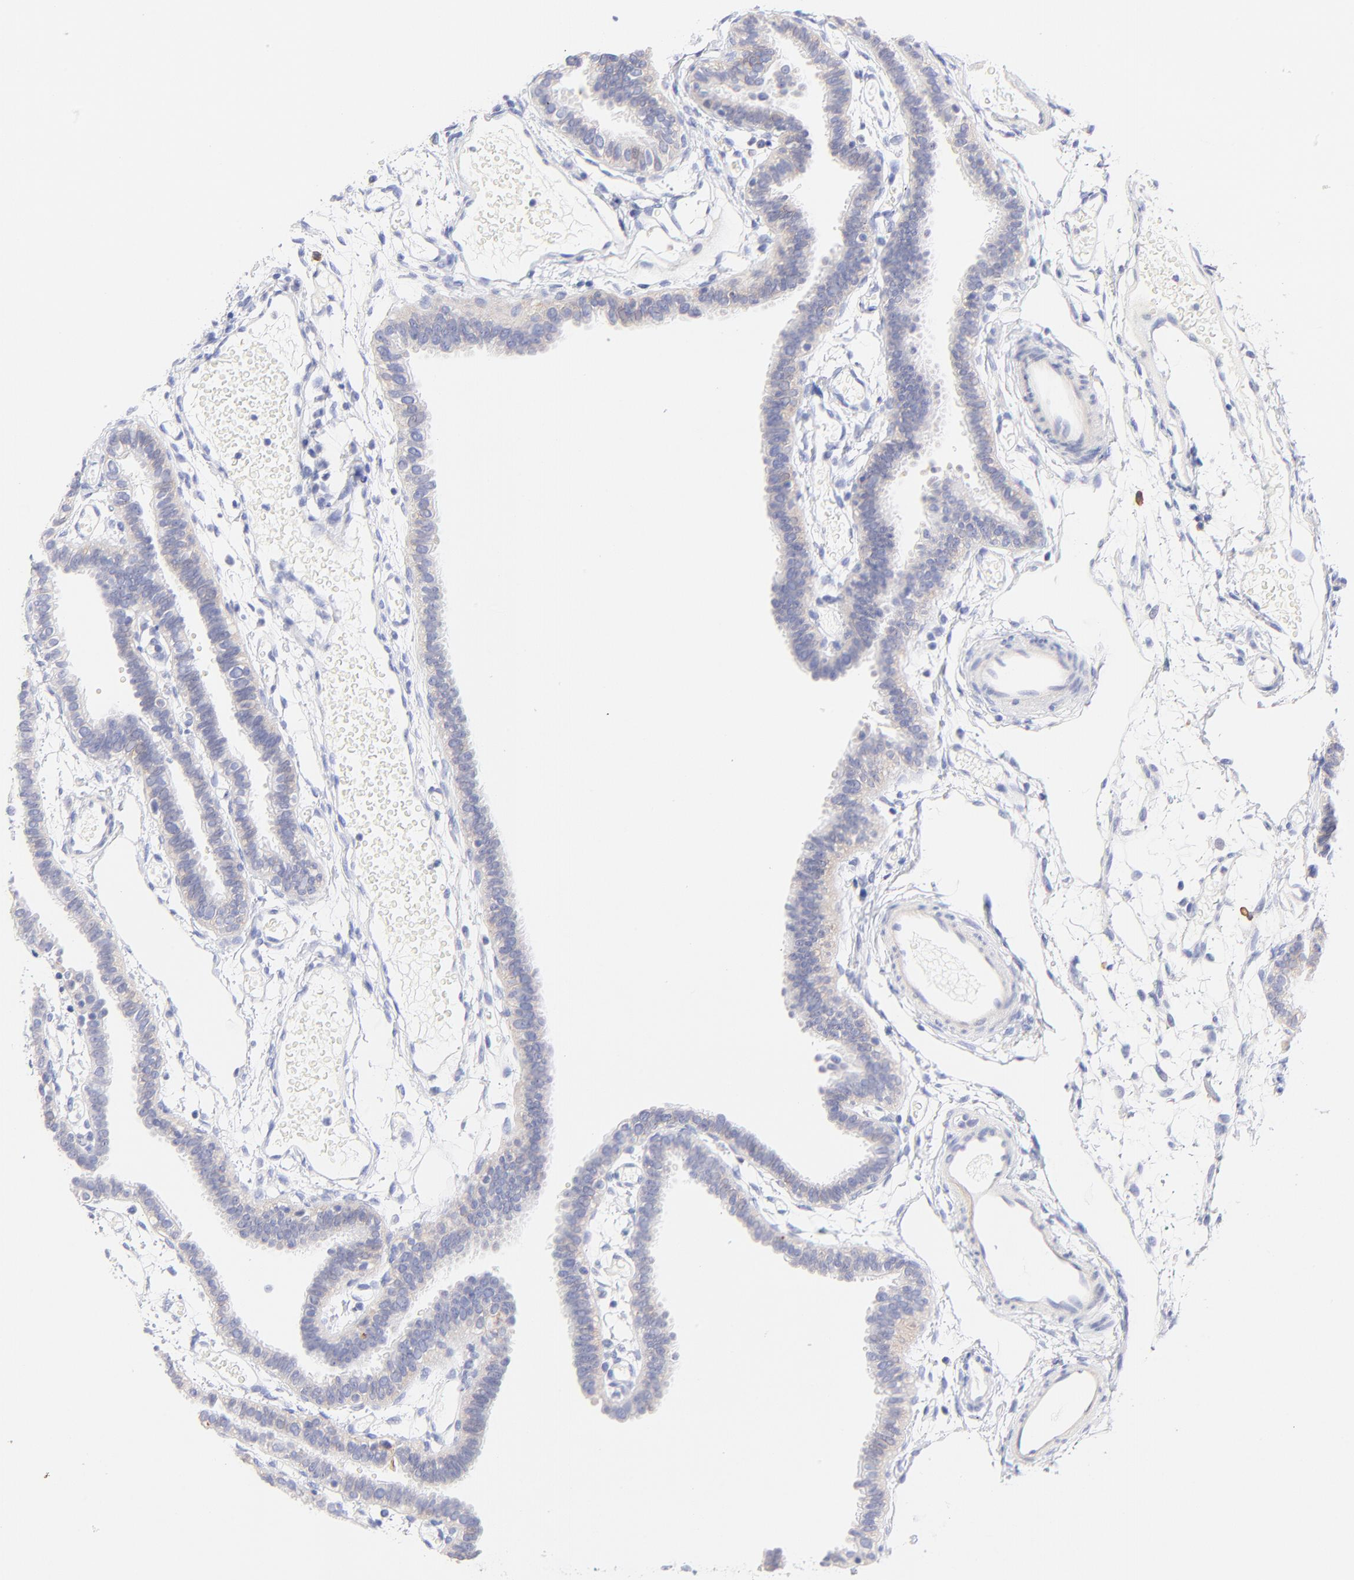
{"staining": {"intensity": "weak", "quantity": "25%-75%", "location": "cytoplasmic/membranous"}, "tissue": "fallopian tube", "cell_type": "Glandular cells", "image_type": "normal", "snomed": [{"axis": "morphology", "description": "Normal tissue, NOS"}, {"axis": "topography", "description": "Fallopian tube"}], "caption": "Protein expression by immunohistochemistry demonstrates weak cytoplasmic/membranous expression in about 25%-75% of glandular cells in normal fallopian tube.", "gene": "EBP", "patient": {"sex": "female", "age": 29}}